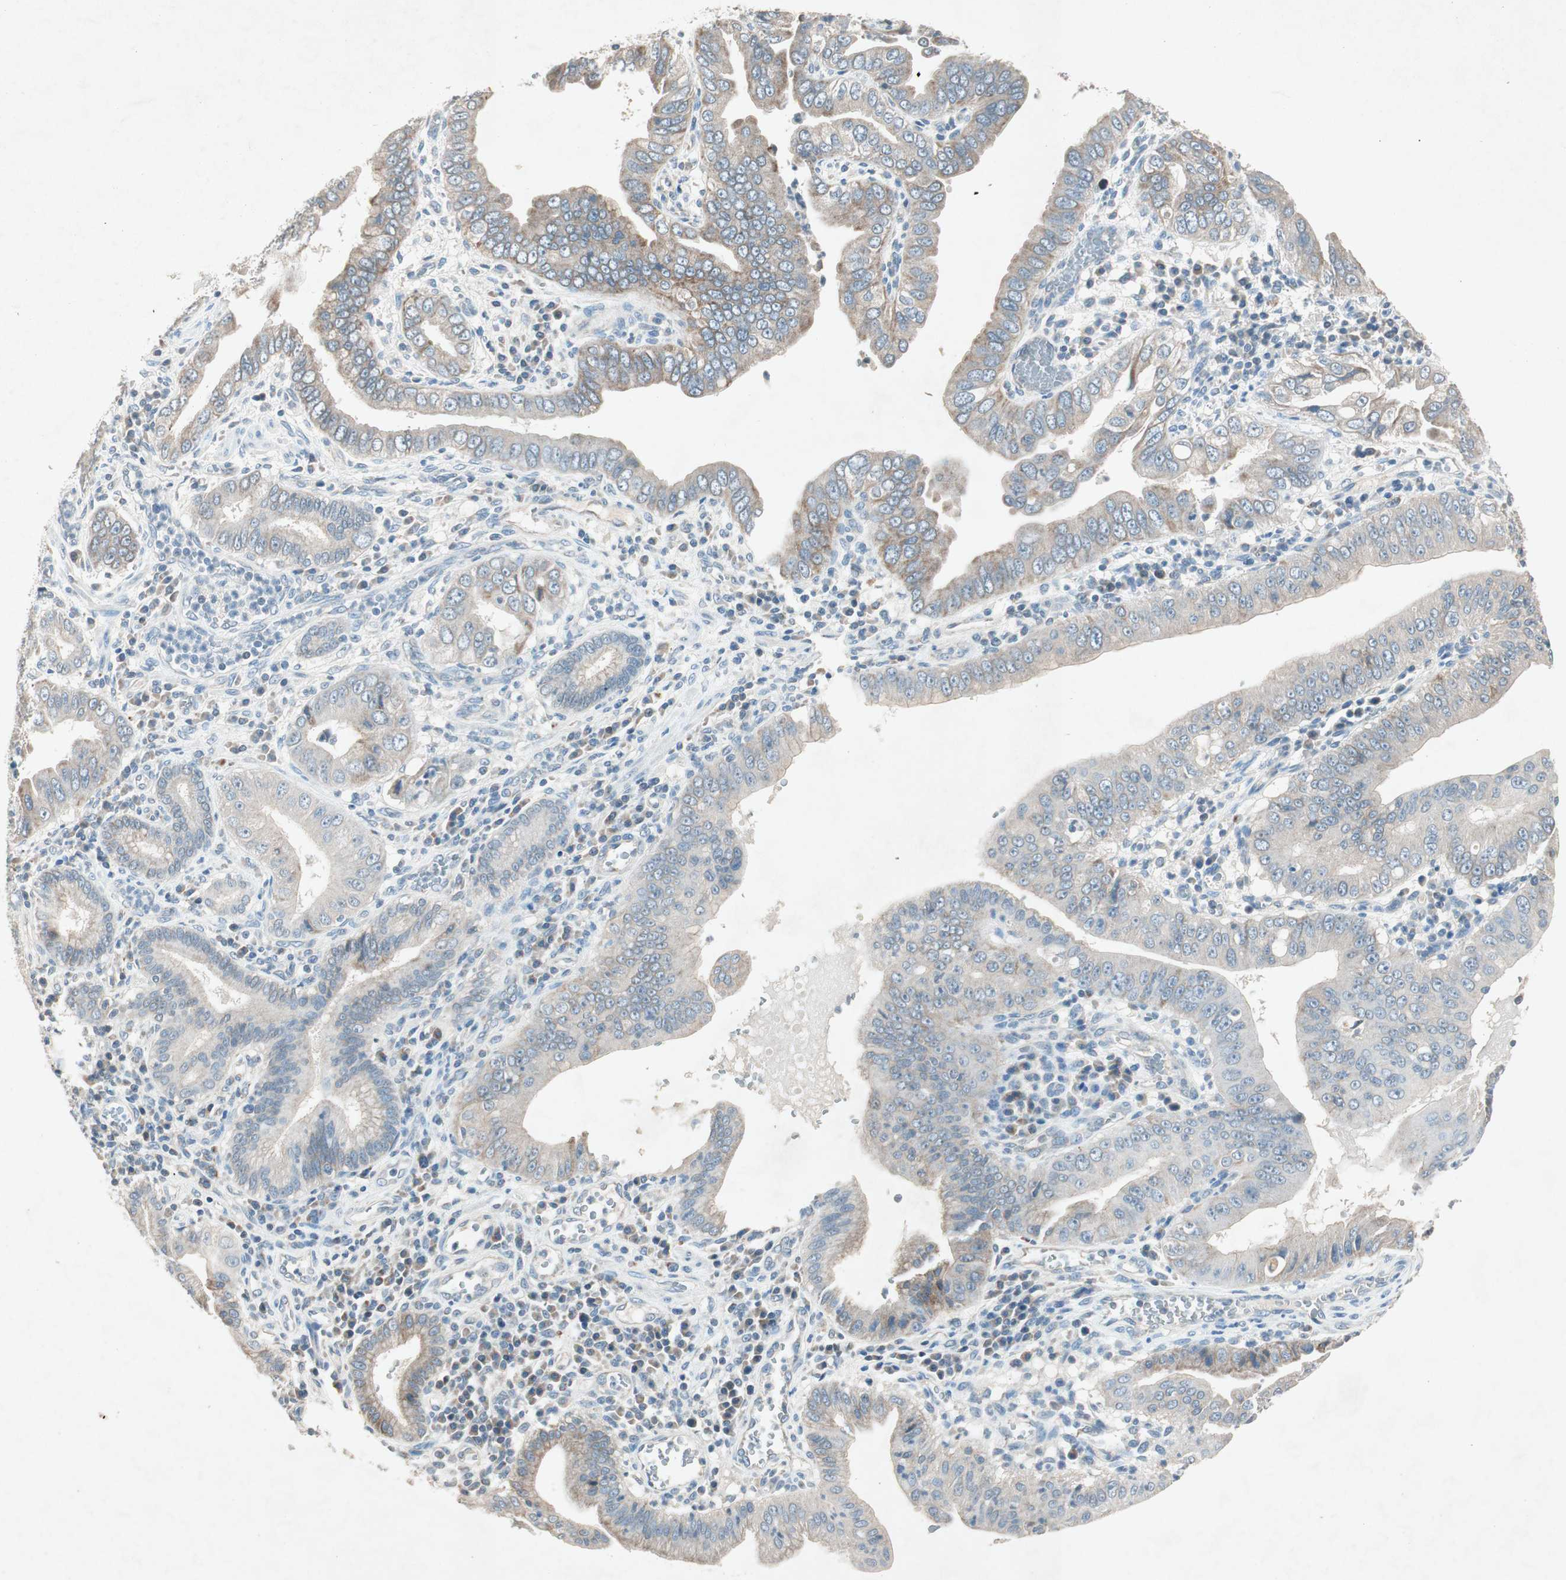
{"staining": {"intensity": "weak", "quantity": "25%-75%", "location": "cytoplasmic/membranous"}, "tissue": "pancreatic cancer", "cell_type": "Tumor cells", "image_type": "cancer", "snomed": [{"axis": "morphology", "description": "Normal tissue, NOS"}, {"axis": "topography", "description": "Lymph node"}], "caption": "Protein analysis of pancreatic cancer tissue exhibits weak cytoplasmic/membranous staining in about 25%-75% of tumor cells.", "gene": "NKAIN1", "patient": {"sex": "male", "age": 50}}